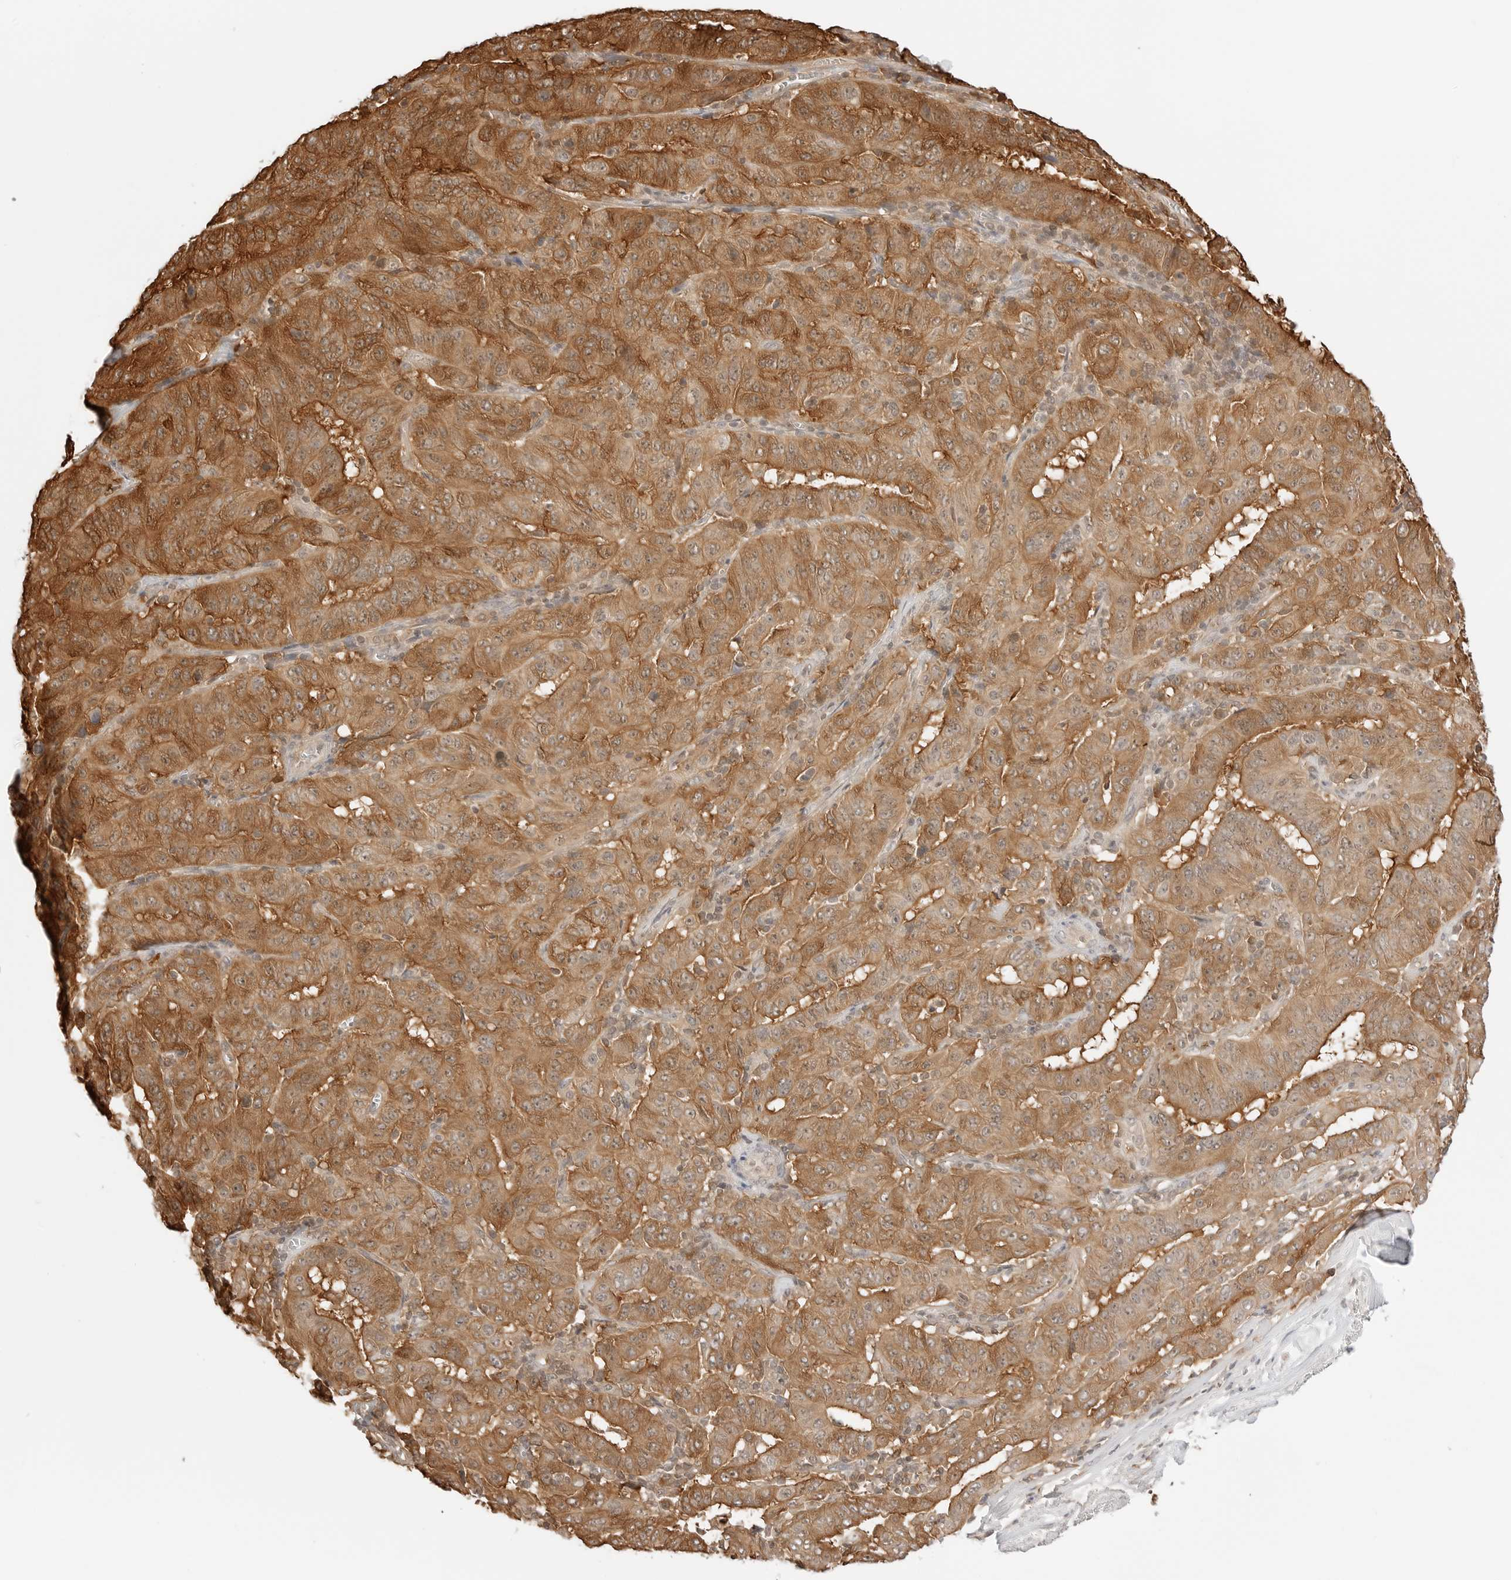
{"staining": {"intensity": "moderate", "quantity": ">75%", "location": "cytoplasmic/membranous"}, "tissue": "pancreatic cancer", "cell_type": "Tumor cells", "image_type": "cancer", "snomed": [{"axis": "morphology", "description": "Adenocarcinoma, NOS"}, {"axis": "topography", "description": "Pancreas"}], "caption": "Pancreatic cancer was stained to show a protein in brown. There is medium levels of moderate cytoplasmic/membranous expression in about >75% of tumor cells. (IHC, brightfield microscopy, high magnification).", "gene": "NUDC", "patient": {"sex": "male", "age": 63}}